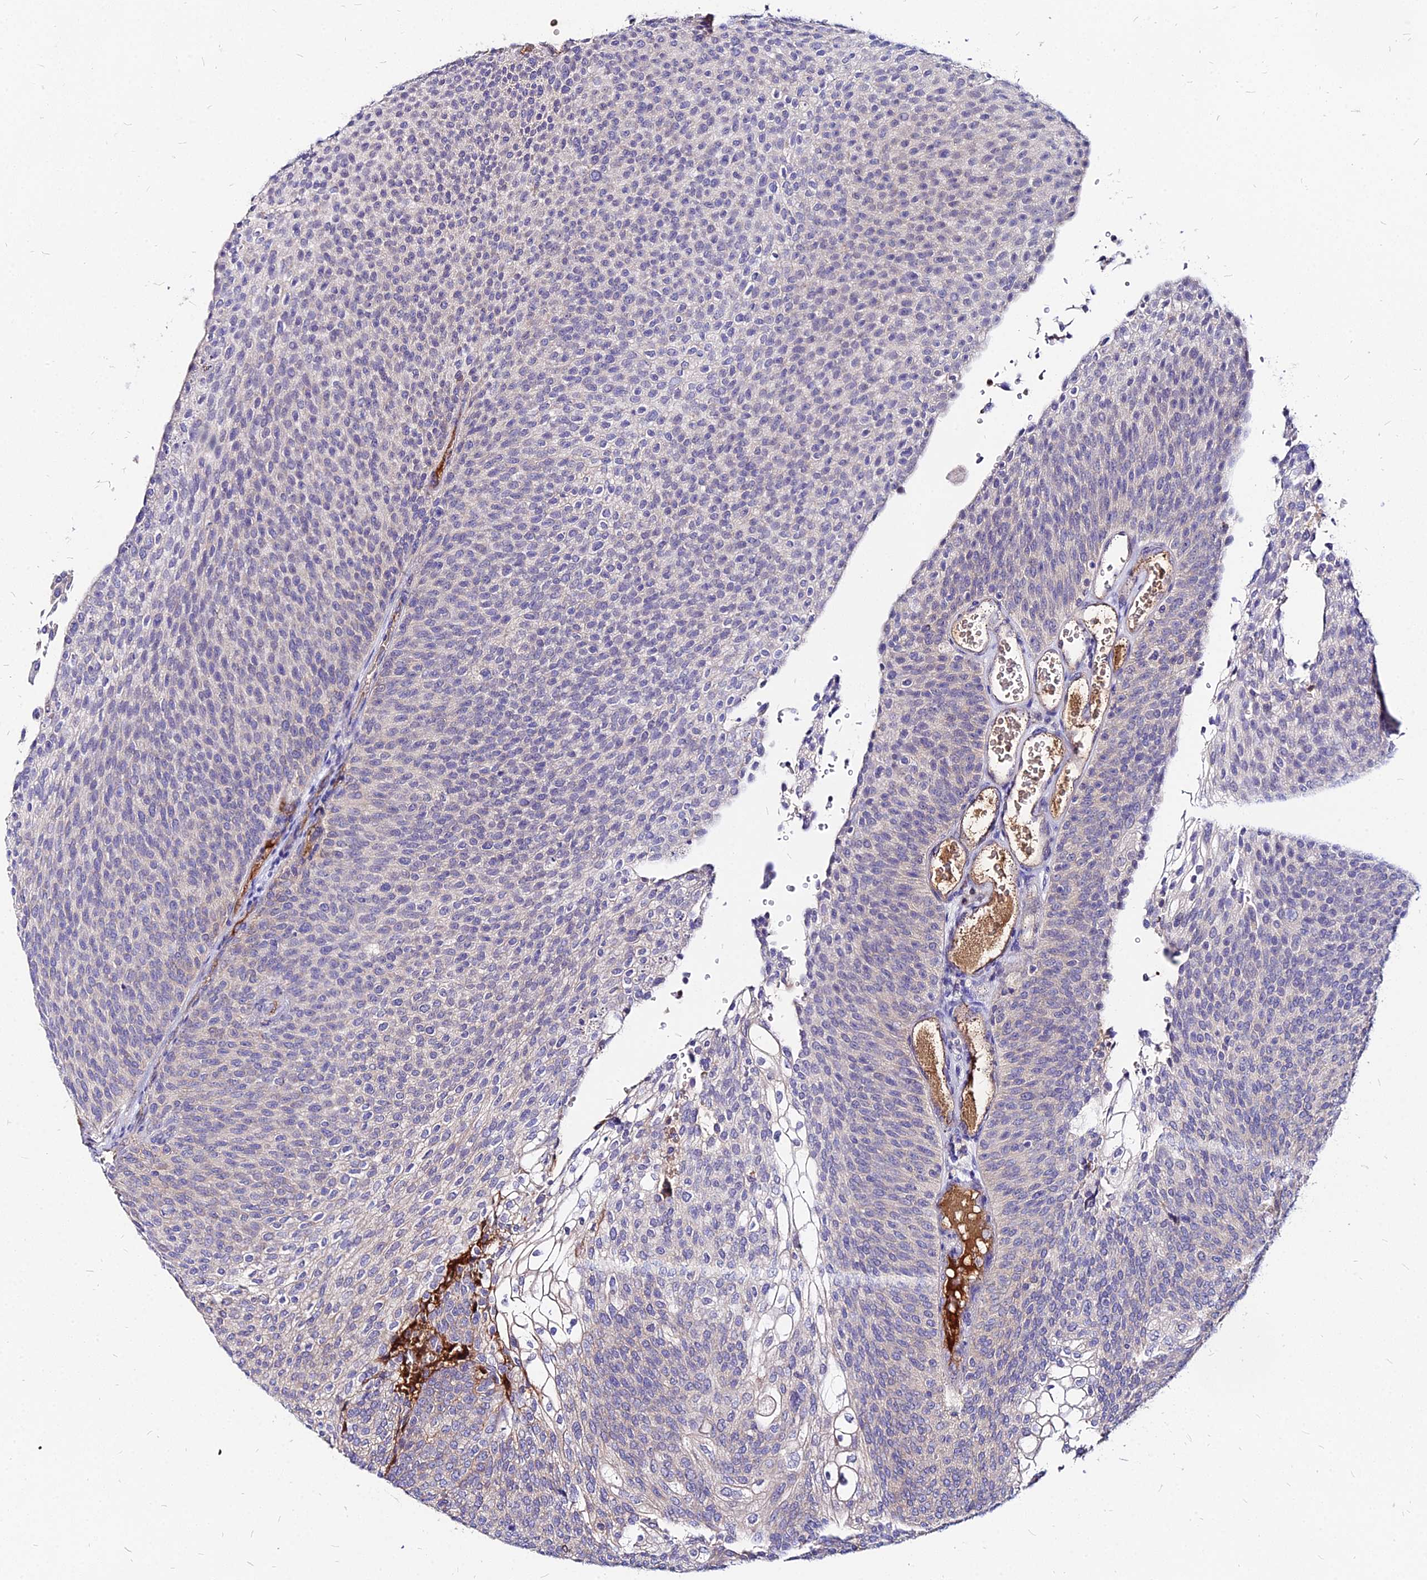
{"staining": {"intensity": "negative", "quantity": "none", "location": "none"}, "tissue": "urothelial cancer", "cell_type": "Tumor cells", "image_type": "cancer", "snomed": [{"axis": "morphology", "description": "Urothelial carcinoma, High grade"}, {"axis": "topography", "description": "Urinary bladder"}], "caption": "Urothelial cancer was stained to show a protein in brown. There is no significant positivity in tumor cells.", "gene": "ACSM6", "patient": {"sex": "female", "age": 79}}